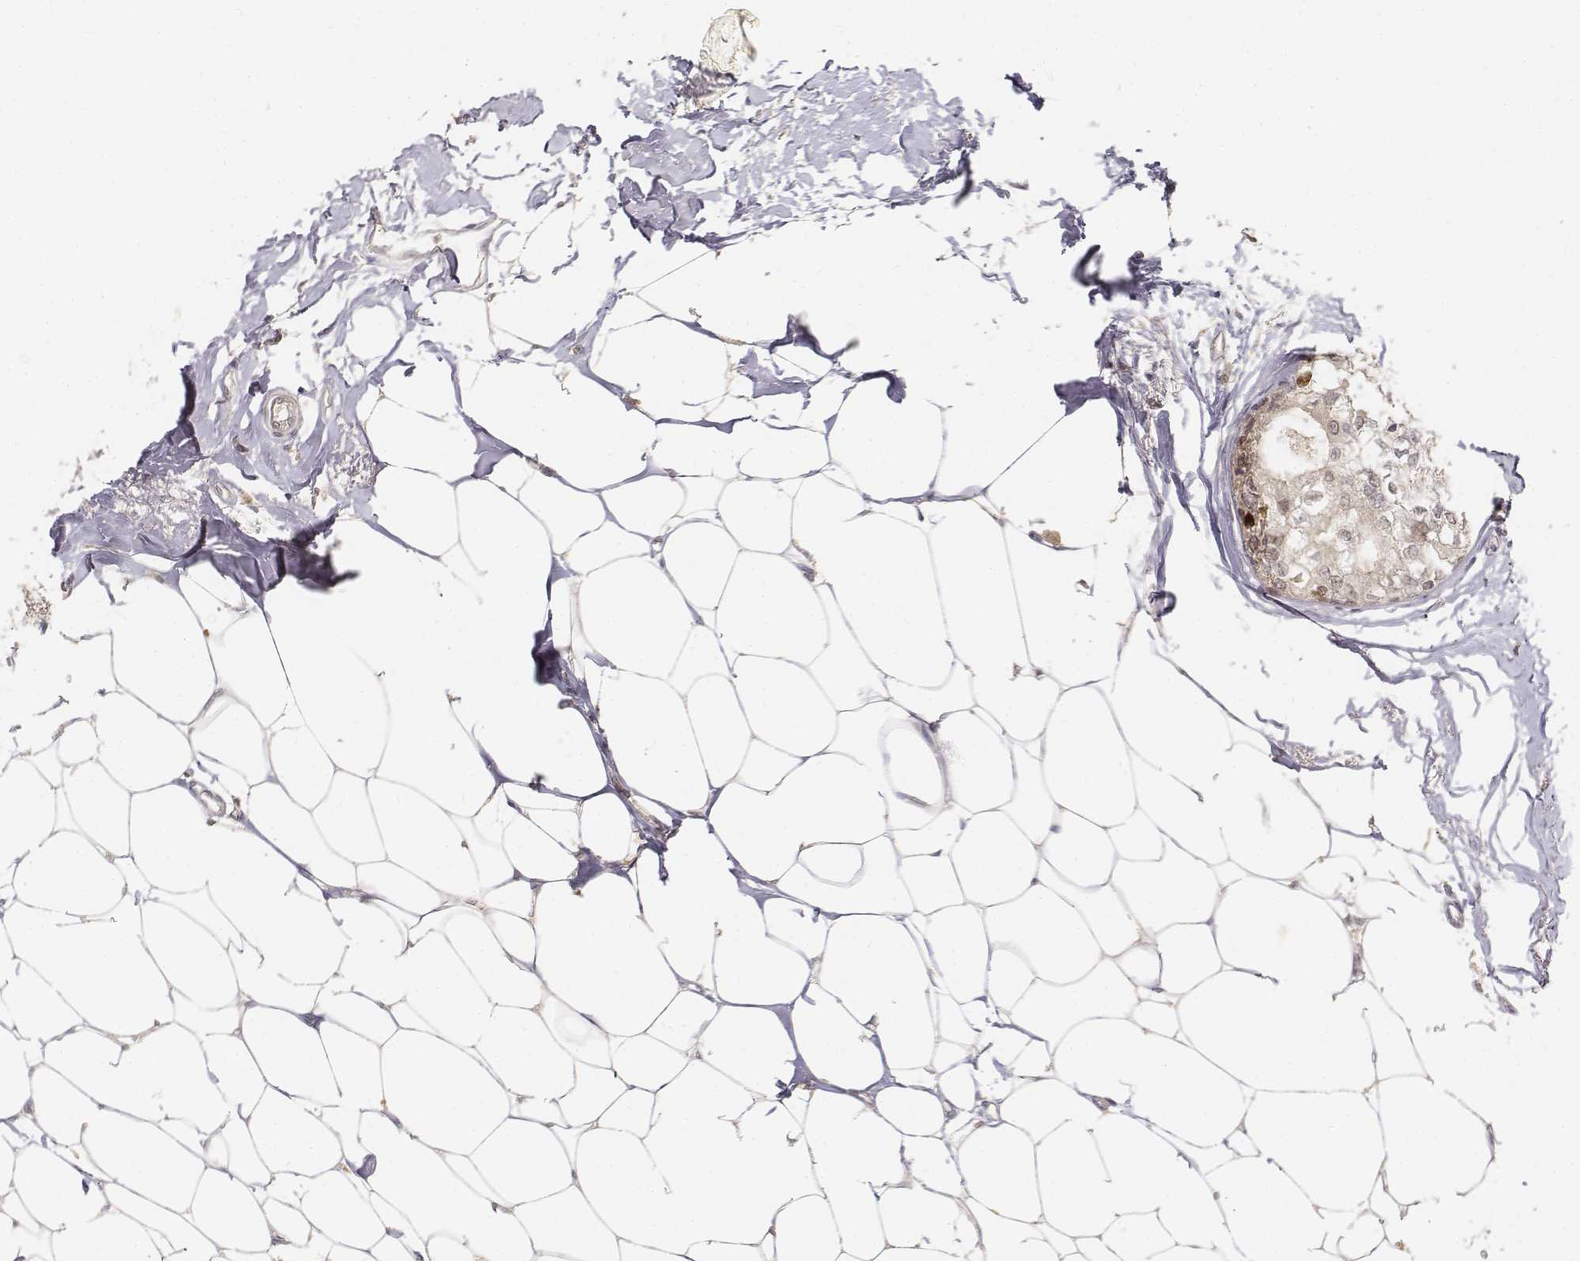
{"staining": {"intensity": "weak", "quantity": "<25%", "location": "nuclear"}, "tissue": "breast cancer", "cell_type": "Tumor cells", "image_type": "cancer", "snomed": [{"axis": "morphology", "description": "Duct carcinoma"}, {"axis": "topography", "description": "Breast"}], "caption": "DAB (3,3'-diaminobenzidine) immunohistochemical staining of human invasive ductal carcinoma (breast) displays no significant staining in tumor cells. The staining is performed using DAB brown chromogen with nuclei counter-stained in using hematoxylin.", "gene": "FANCD2", "patient": {"sex": "female", "age": 40}}